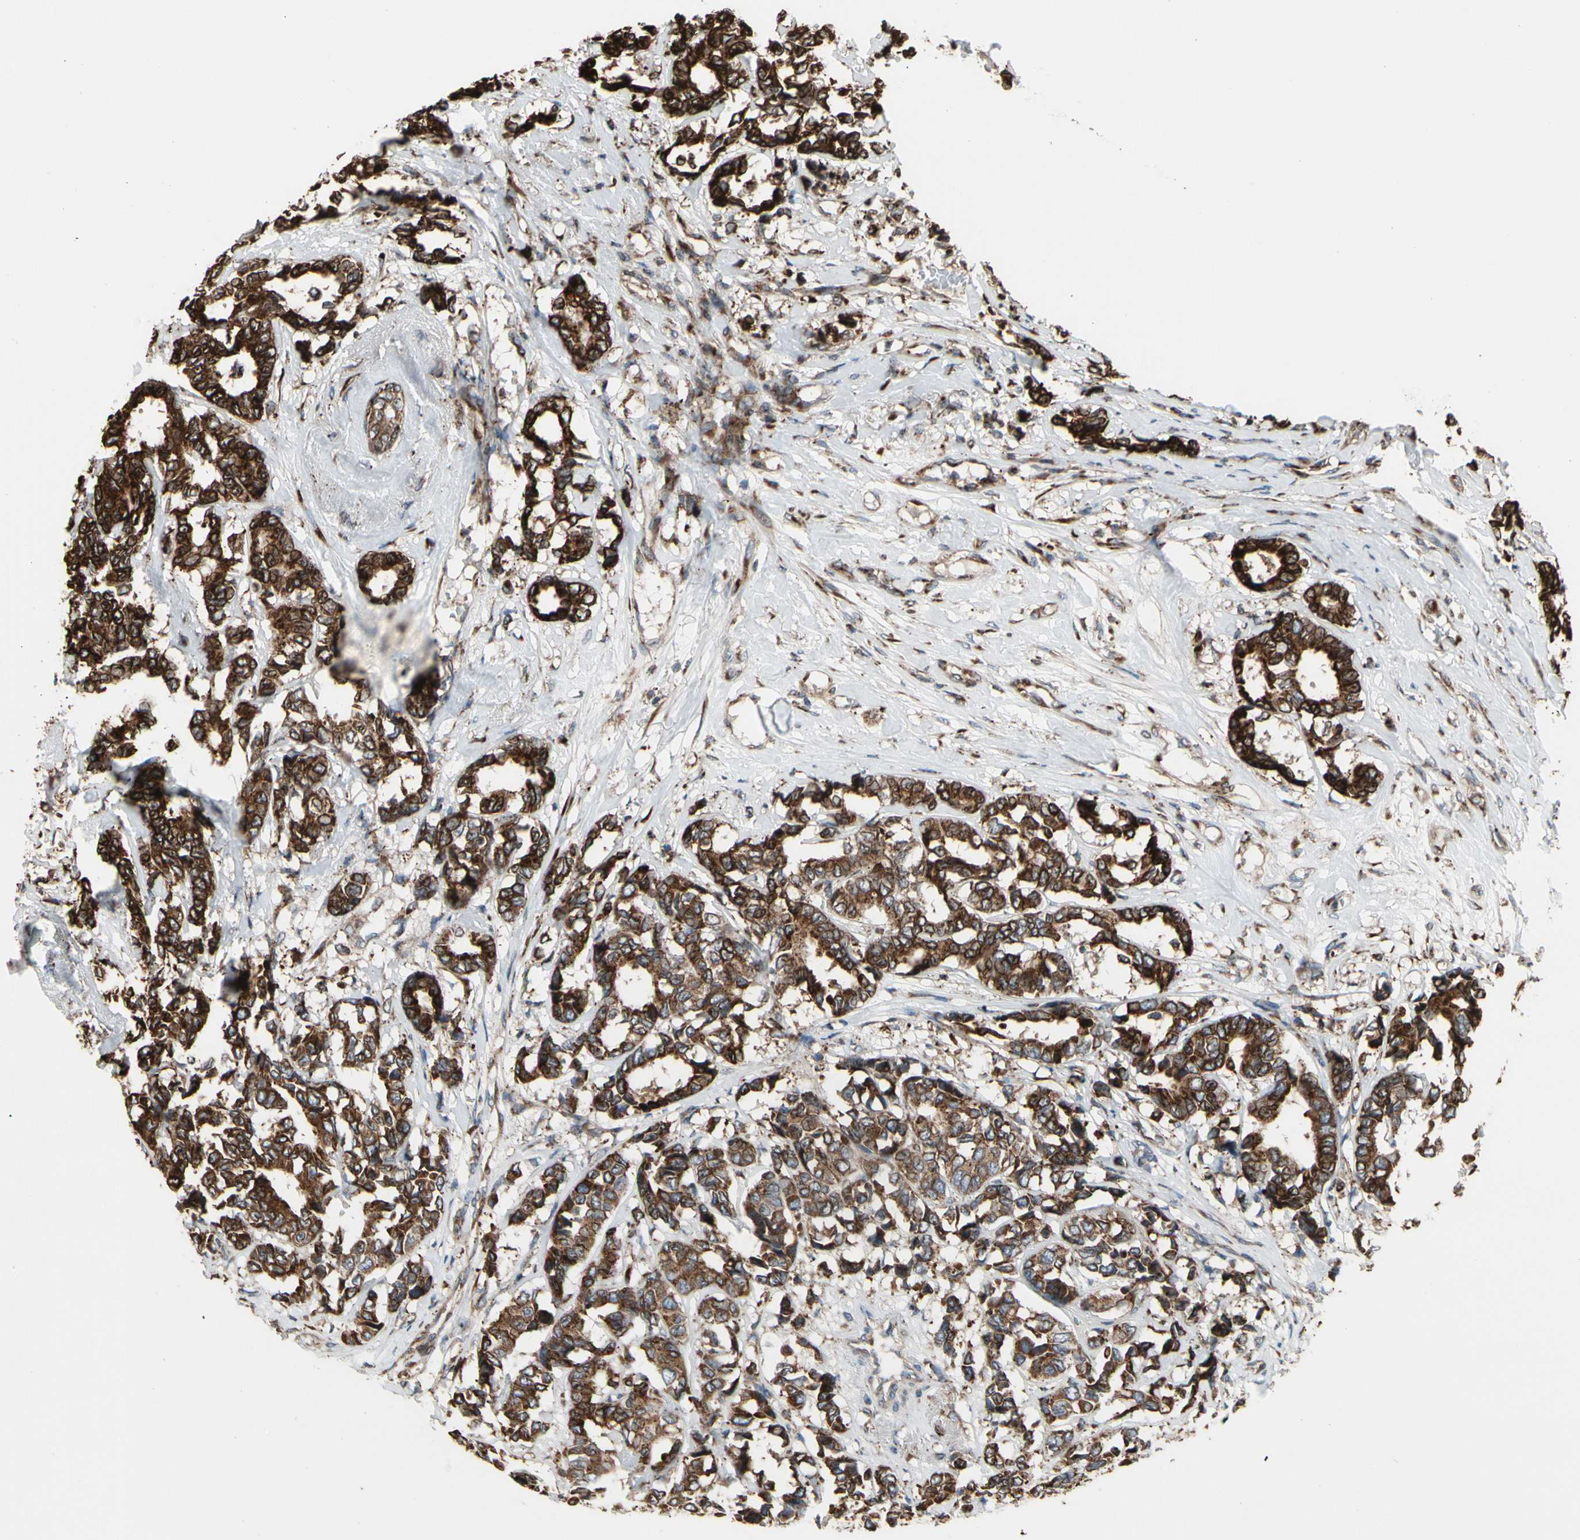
{"staining": {"intensity": "strong", "quantity": ">75%", "location": "cytoplasmic/membranous"}, "tissue": "breast cancer", "cell_type": "Tumor cells", "image_type": "cancer", "snomed": [{"axis": "morphology", "description": "Duct carcinoma"}, {"axis": "topography", "description": "Breast"}], "caption": "Human breast invasive ductal carcinoma stained for a protein (brown) exhibits strong cytoplasmic/membranous positive expression in about >75% of tumor cells.", "gene": "SLC39A9", "patient": {"sex": "female", "age": 87}}